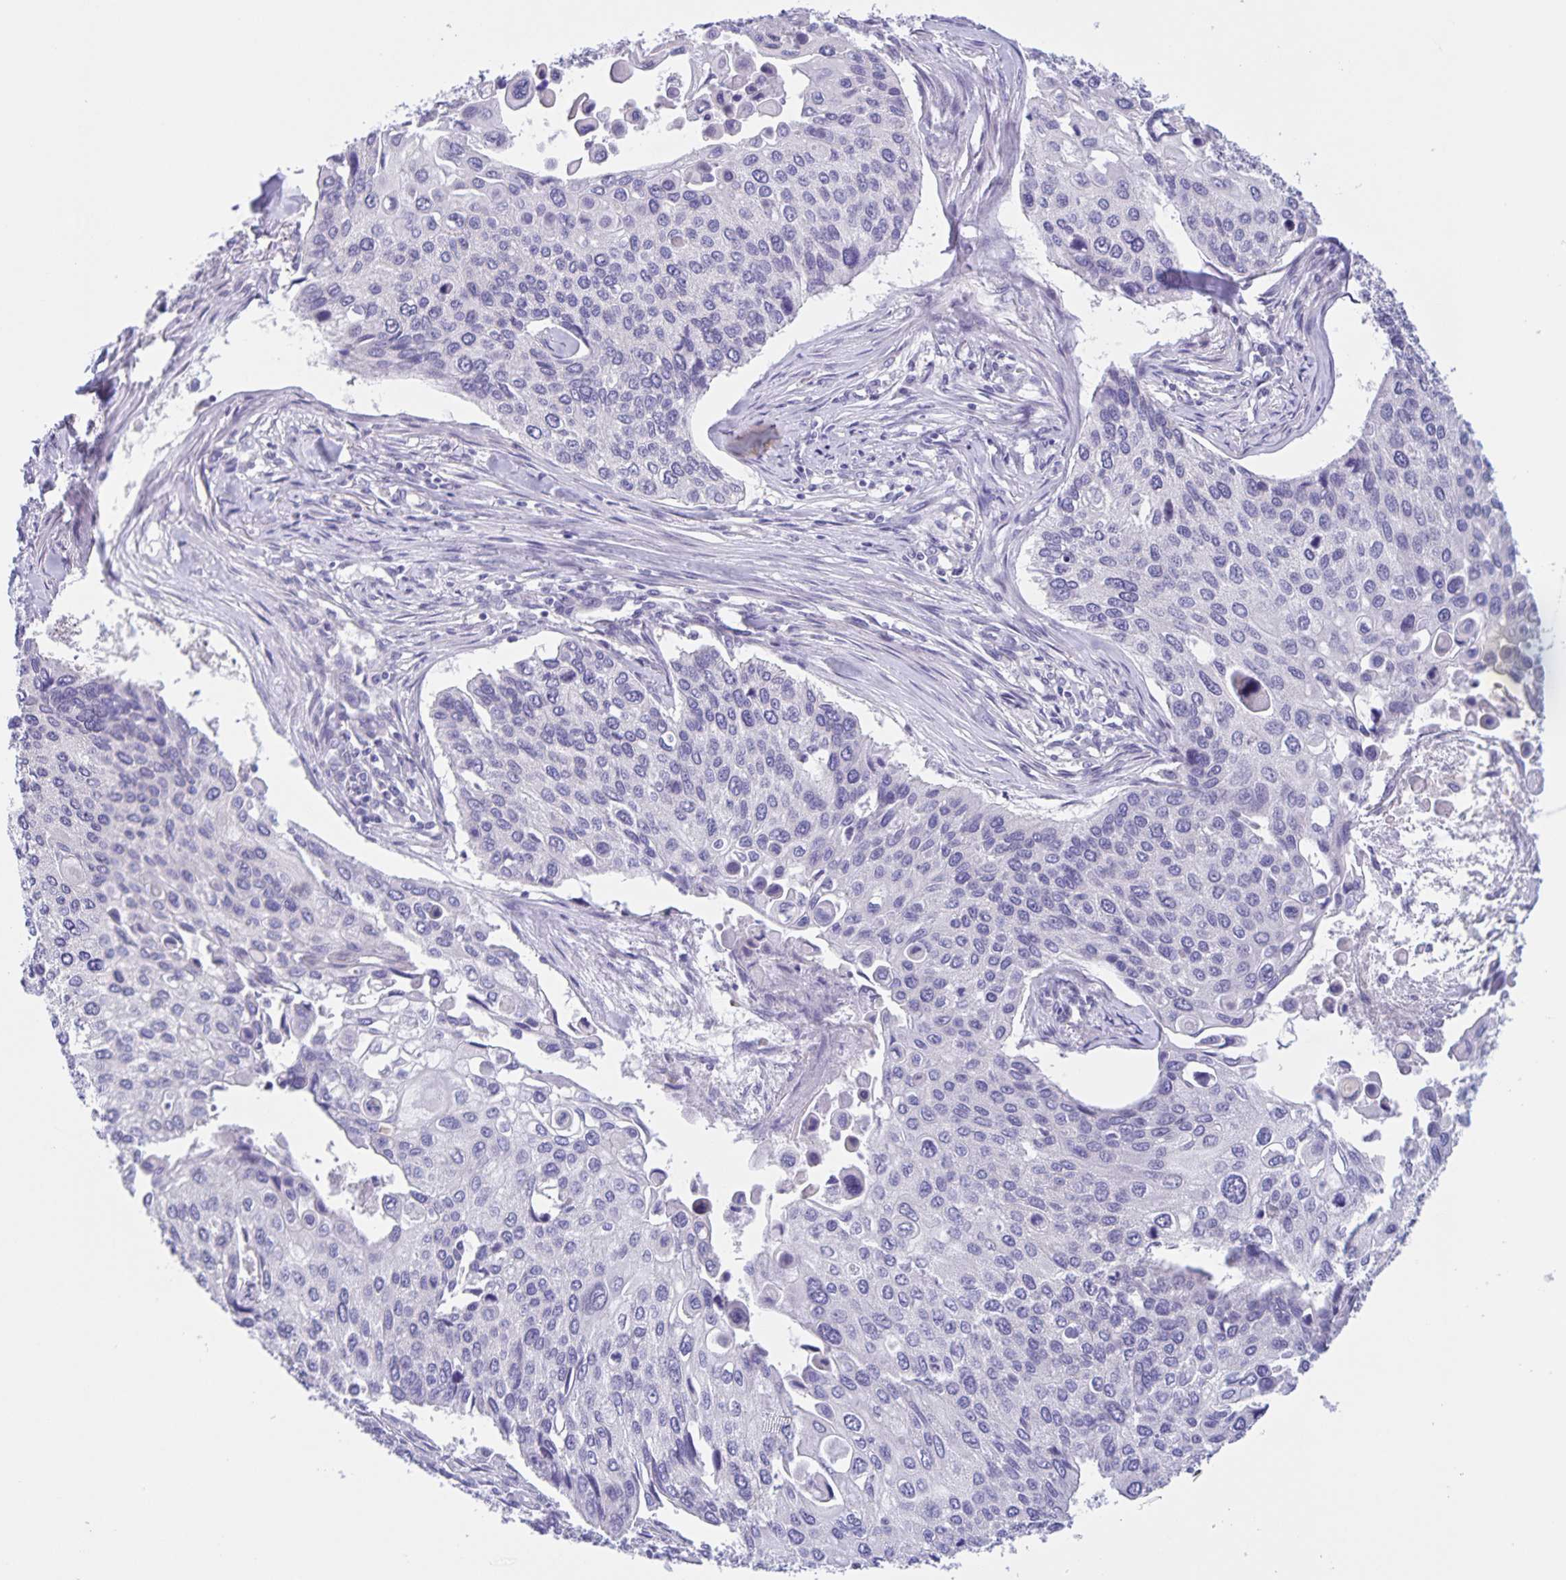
{"staining": {"intensity": "negative", "quantity": "none", "location": "none"}, "tissue": "lung cancer", "cell_type": "Tumor cells", "image_type": "cancer", "snomed": [{"axis": "morphology", "description": "Squamous cell carcinoma, NOS"}, {"axis": "morphology", "description": "Squamous cell carcinoma, metastatic, NOS"}, {"axis": "topography", "description": "Lung"}], "caption": "Tumor cells show no significant protein expression in metastatic squamous cell carcinoma (lung).", "gene": "DMGDH", "patient": {"sex": "male", "age": 63}}